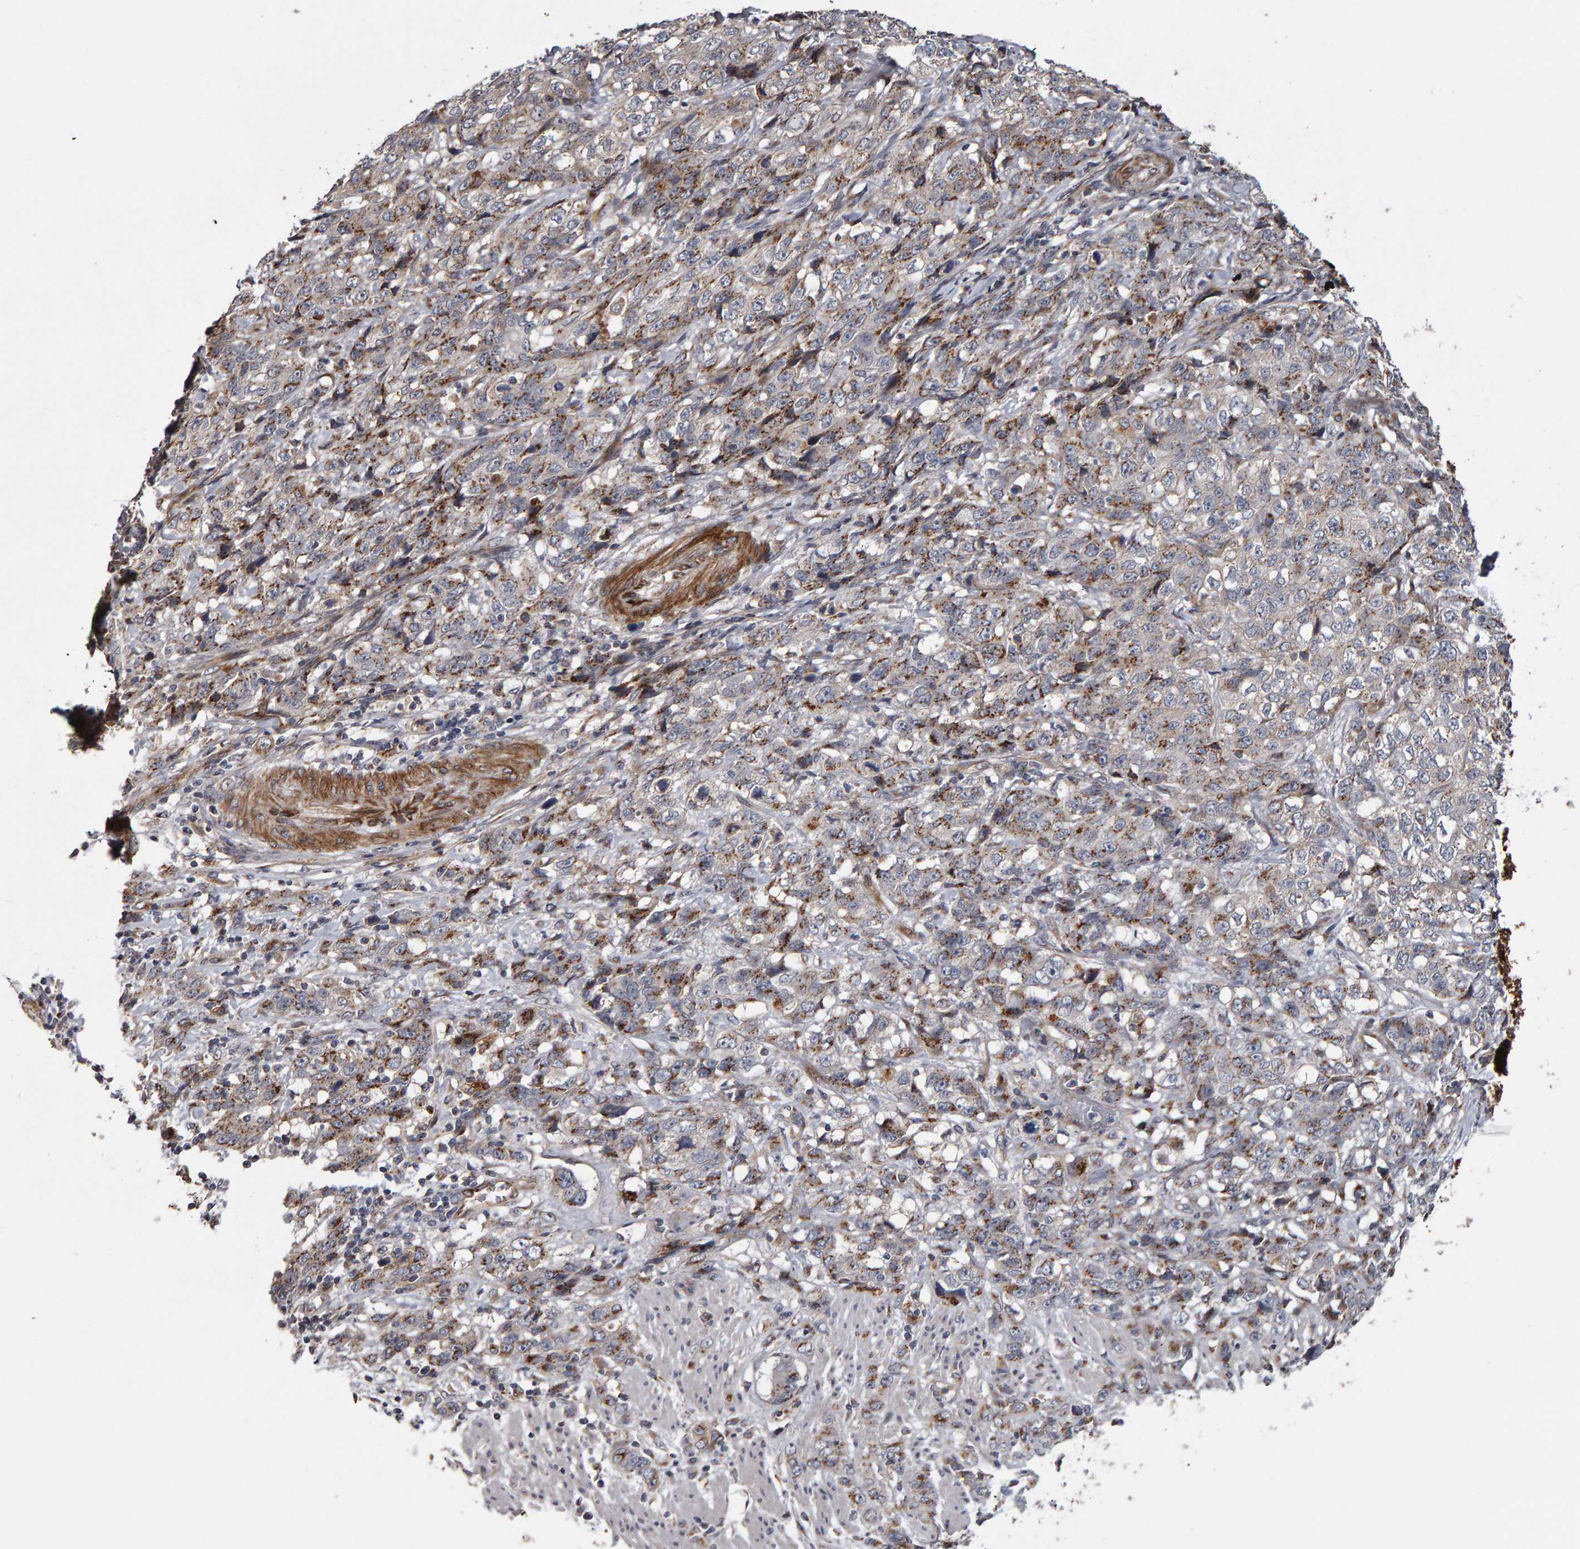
{"staining": {"intensity": "moderate", "quantity": ">75%", "location": "cytoplasmic/membranous"}, "tissue": "stomach cancer", "cell_type": "Tumor cells", "image_type": "cancer", "snomed": [{"axis": "morphology", "description": "Adenocarcinoma, NOS"}, {"axis": "topography", "description": "Stomach"}], "caption": "The immunohistochemical stain shows moderate cytoplasmic/membranous staining in tumor cells of stomach adenocarcinoma tissue.", "gene": "CANT1", "patient": {"sex": "male", "age": 48}}